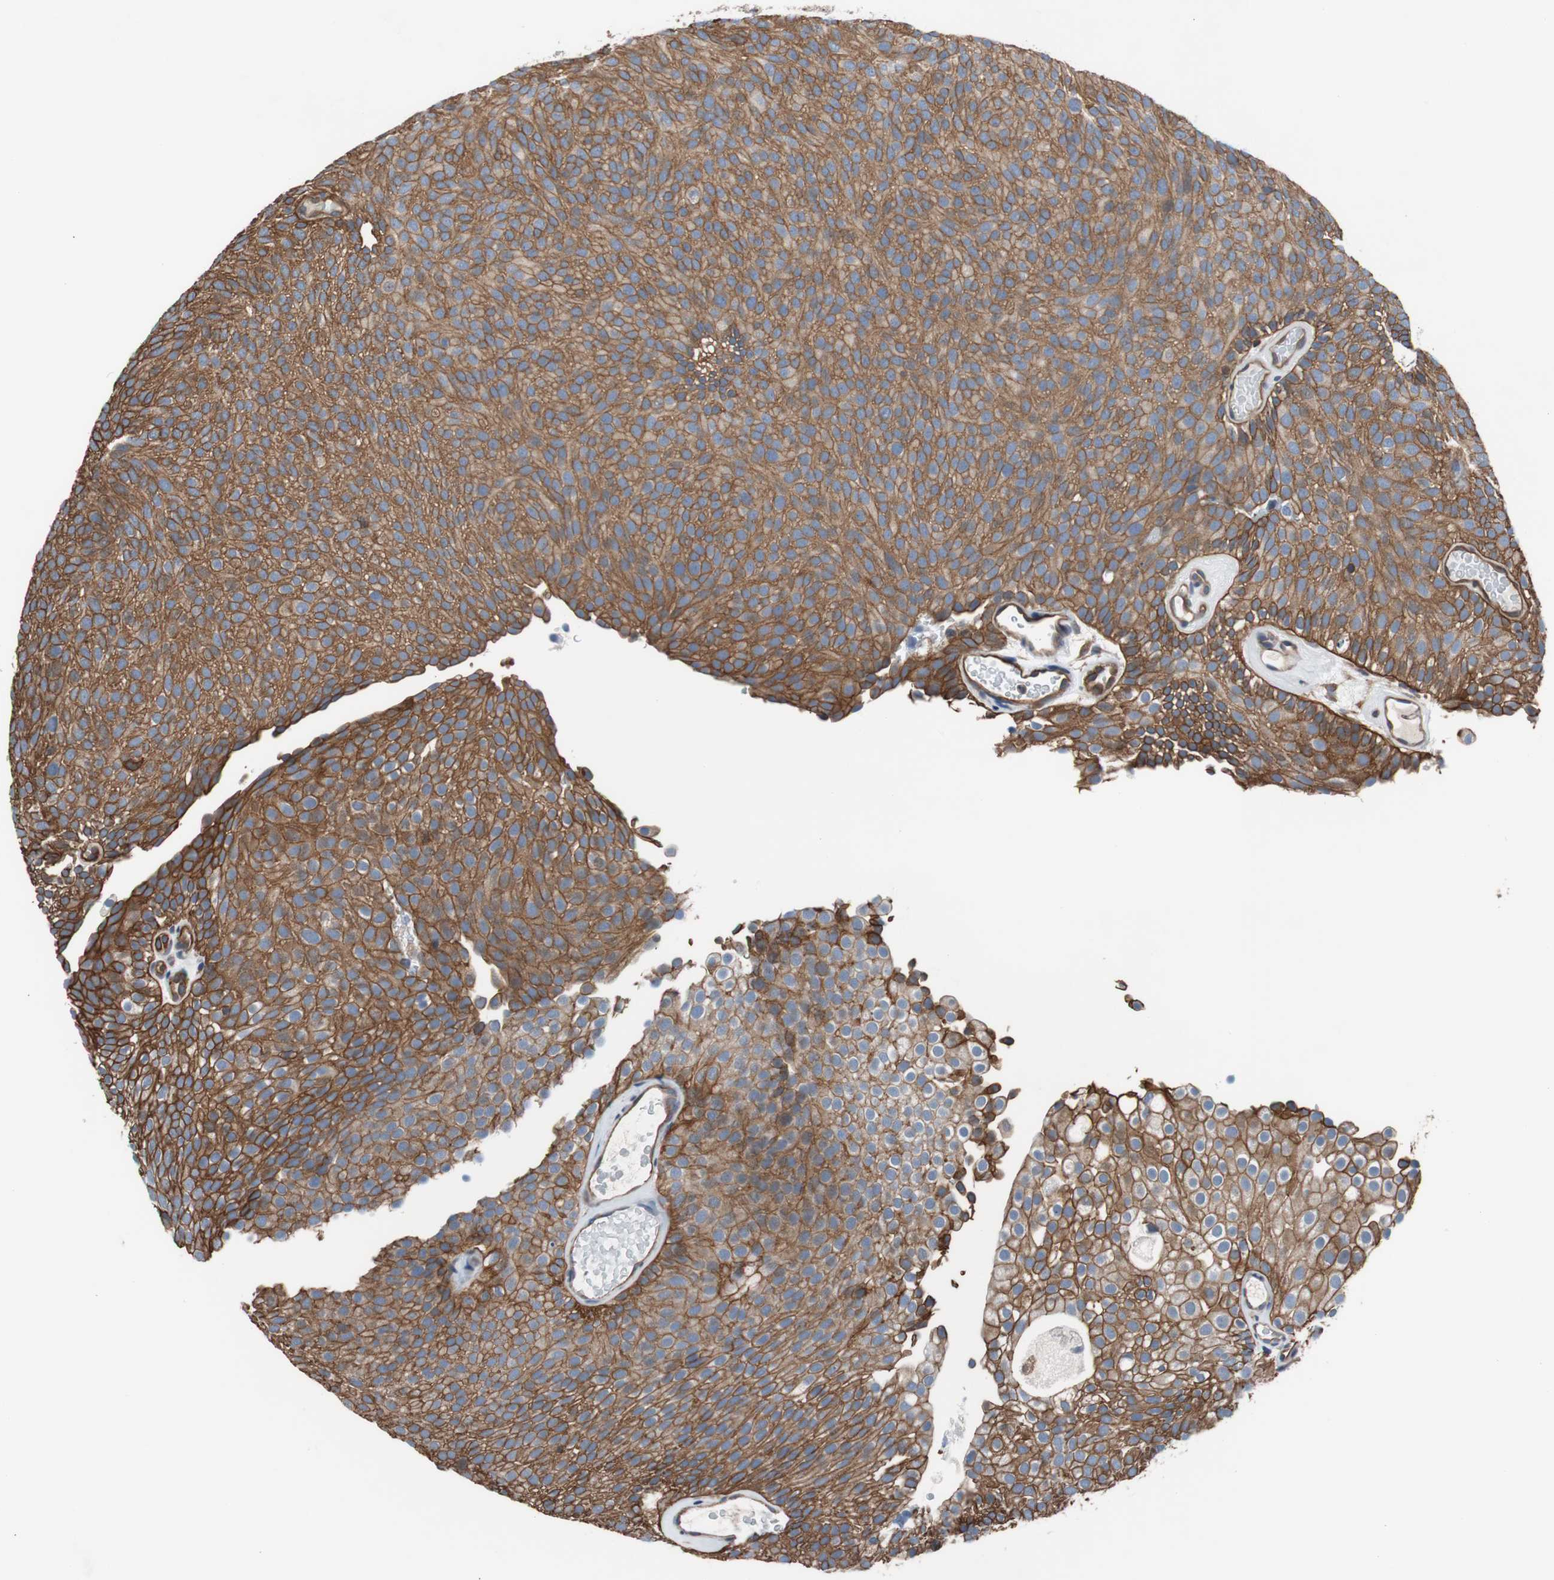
{"staining": {"intensity": "strong", "quantity": ">75%", "location": "cytoplasmic/membranous"}, "tissue": "urothelial cancer", "cell_type": "Tumor cells", "image_type": "cancer", "snomed": [{"axis": "morphology", "description": "Urothelial carcinoma, Low grade"}, {"axis": "topography", "description": "Urinary bladder"}], "caption": "Low-grade urothelial carcinoma stained with IHC exhibits strong cytoplasmic/membranous expression in approximately >75% of tumor cells.", "gene": "KIF3B", "patient": {"sex": "male", "age": 78}}